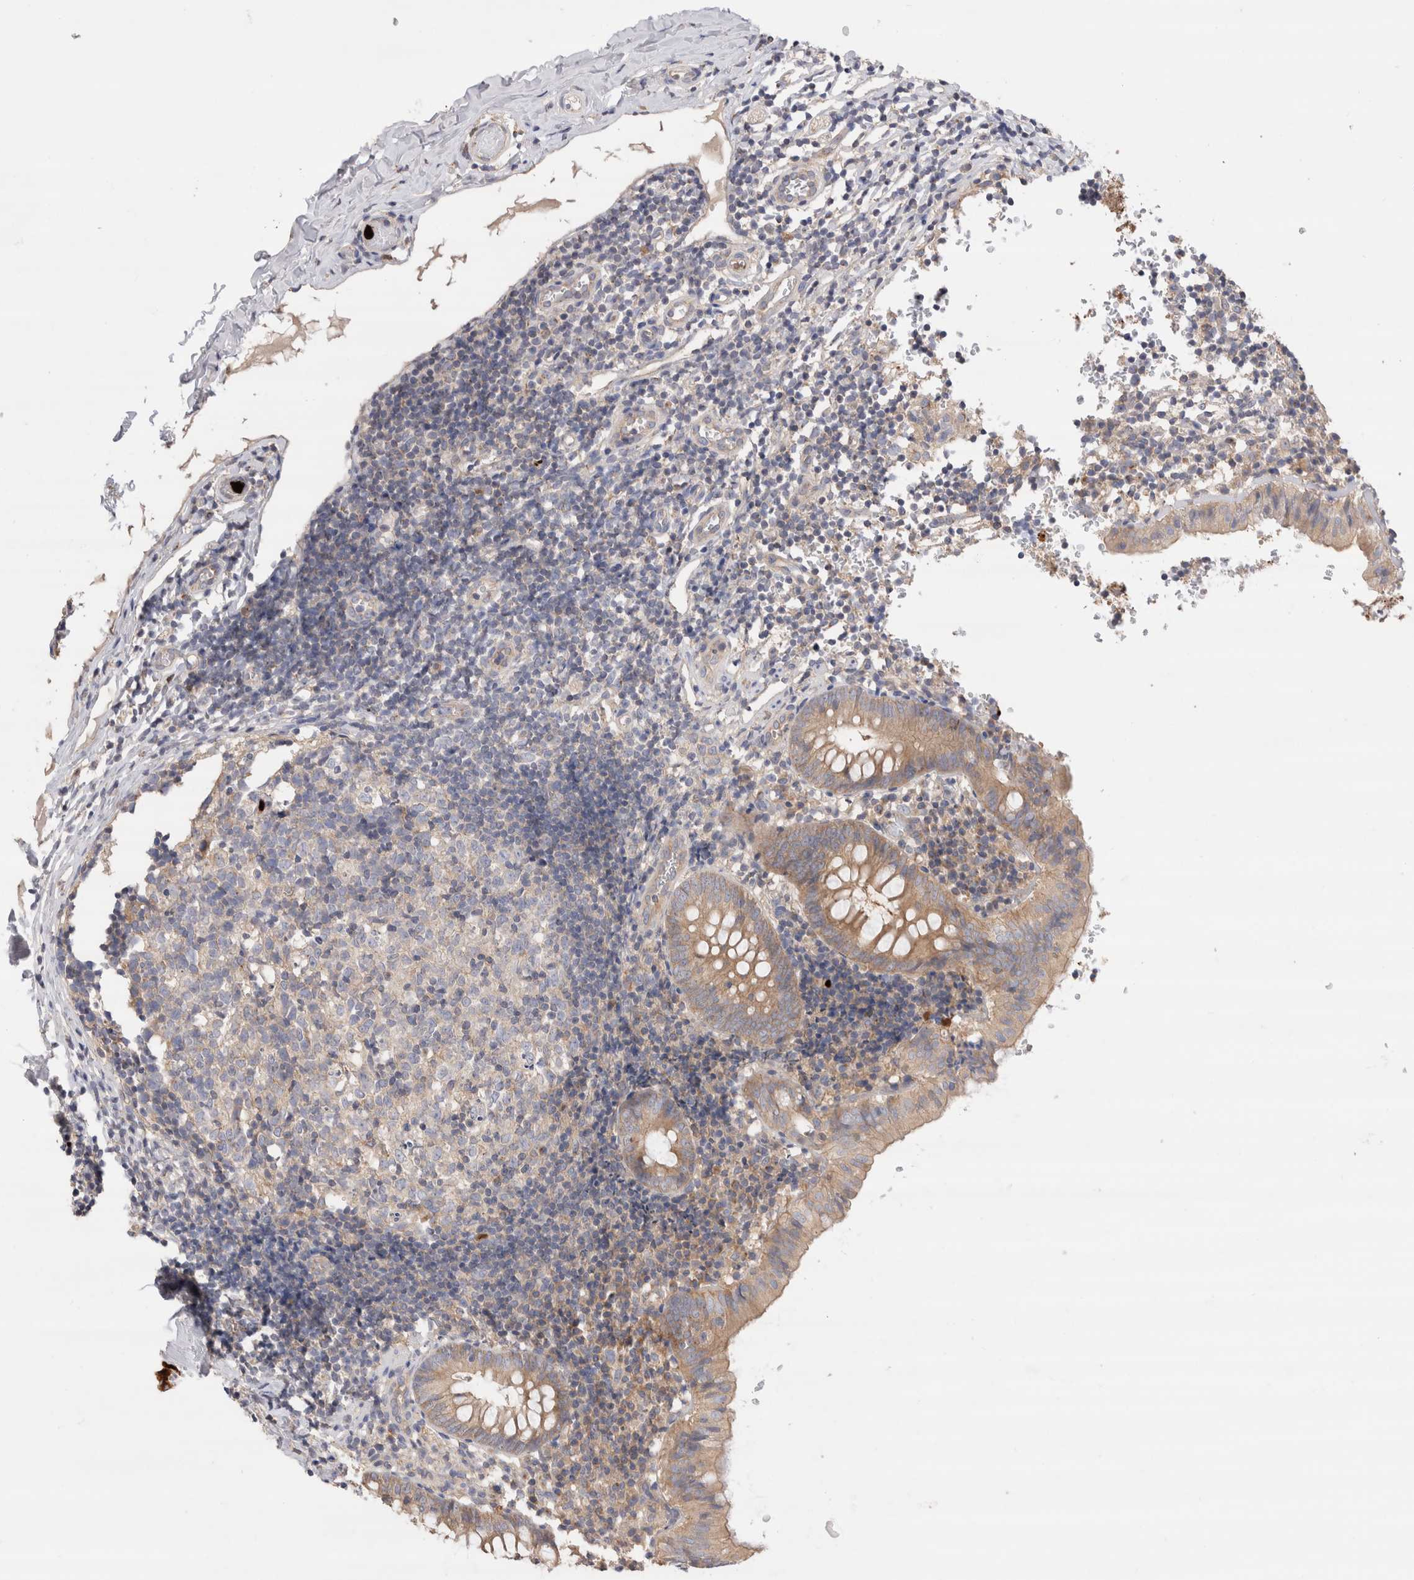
{"staining": {"intensity": "moderate", "quantity": ">75%", "location": "cytoplasmic/membranous"}, "tissue": "appendix", "cell_type": "Glandular cells", "image_type": "normal", "snomed": [{"axis": "morphology", "description": "Normal tissue, NOS"}, {"axis": "topography", "description": "Appendix"}], "caption": "IHC (DAB) staining of benign human appendix displays moderate cytoplasmic/membranous protein positivity in about >75% of glandular cells.", "gene": "NXT2", "patient": {"sex": "male", "age": 8}}